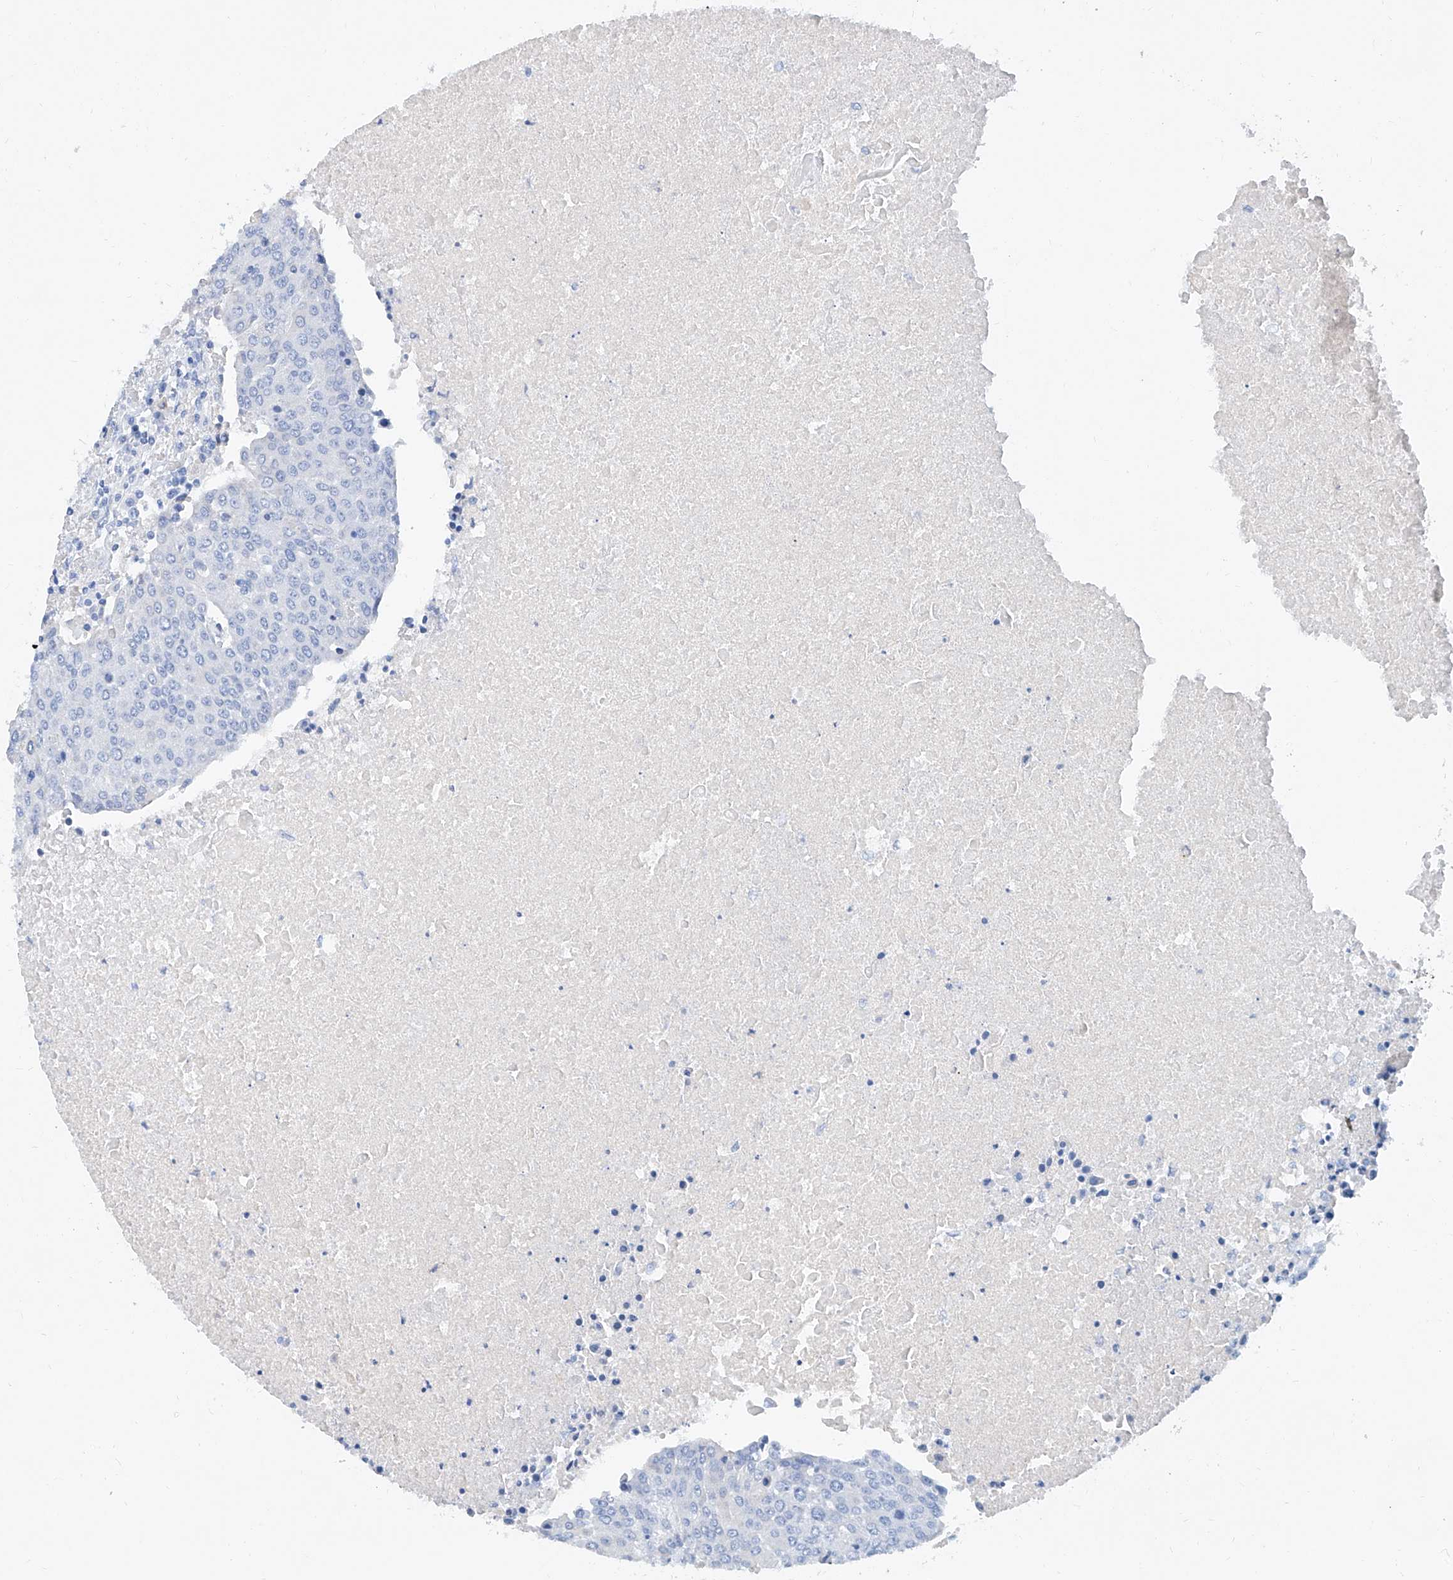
{"staining": {"intensity": "negative", "quantity": "none", "location": "none"}, "tissue": "urothelial cancer", "cell_type": "Tumor cells", "image_type": "cancer", "snomed": [{"axis": "morphology", "description": "Urothelial carcinoma, High grade"}, {"axis": "topography", "description": "Urinary bladder"}], "caption": "Histopathology image shows no protein expression in tumor cells of urothelial cancer tissue. Brightfield microscopy of IHC stained with DAB (brown) and hematoxylin (blue), captured at high magnification.", "gene": "SLC25A29", "patient": {"sex": "female", "age": 85}}